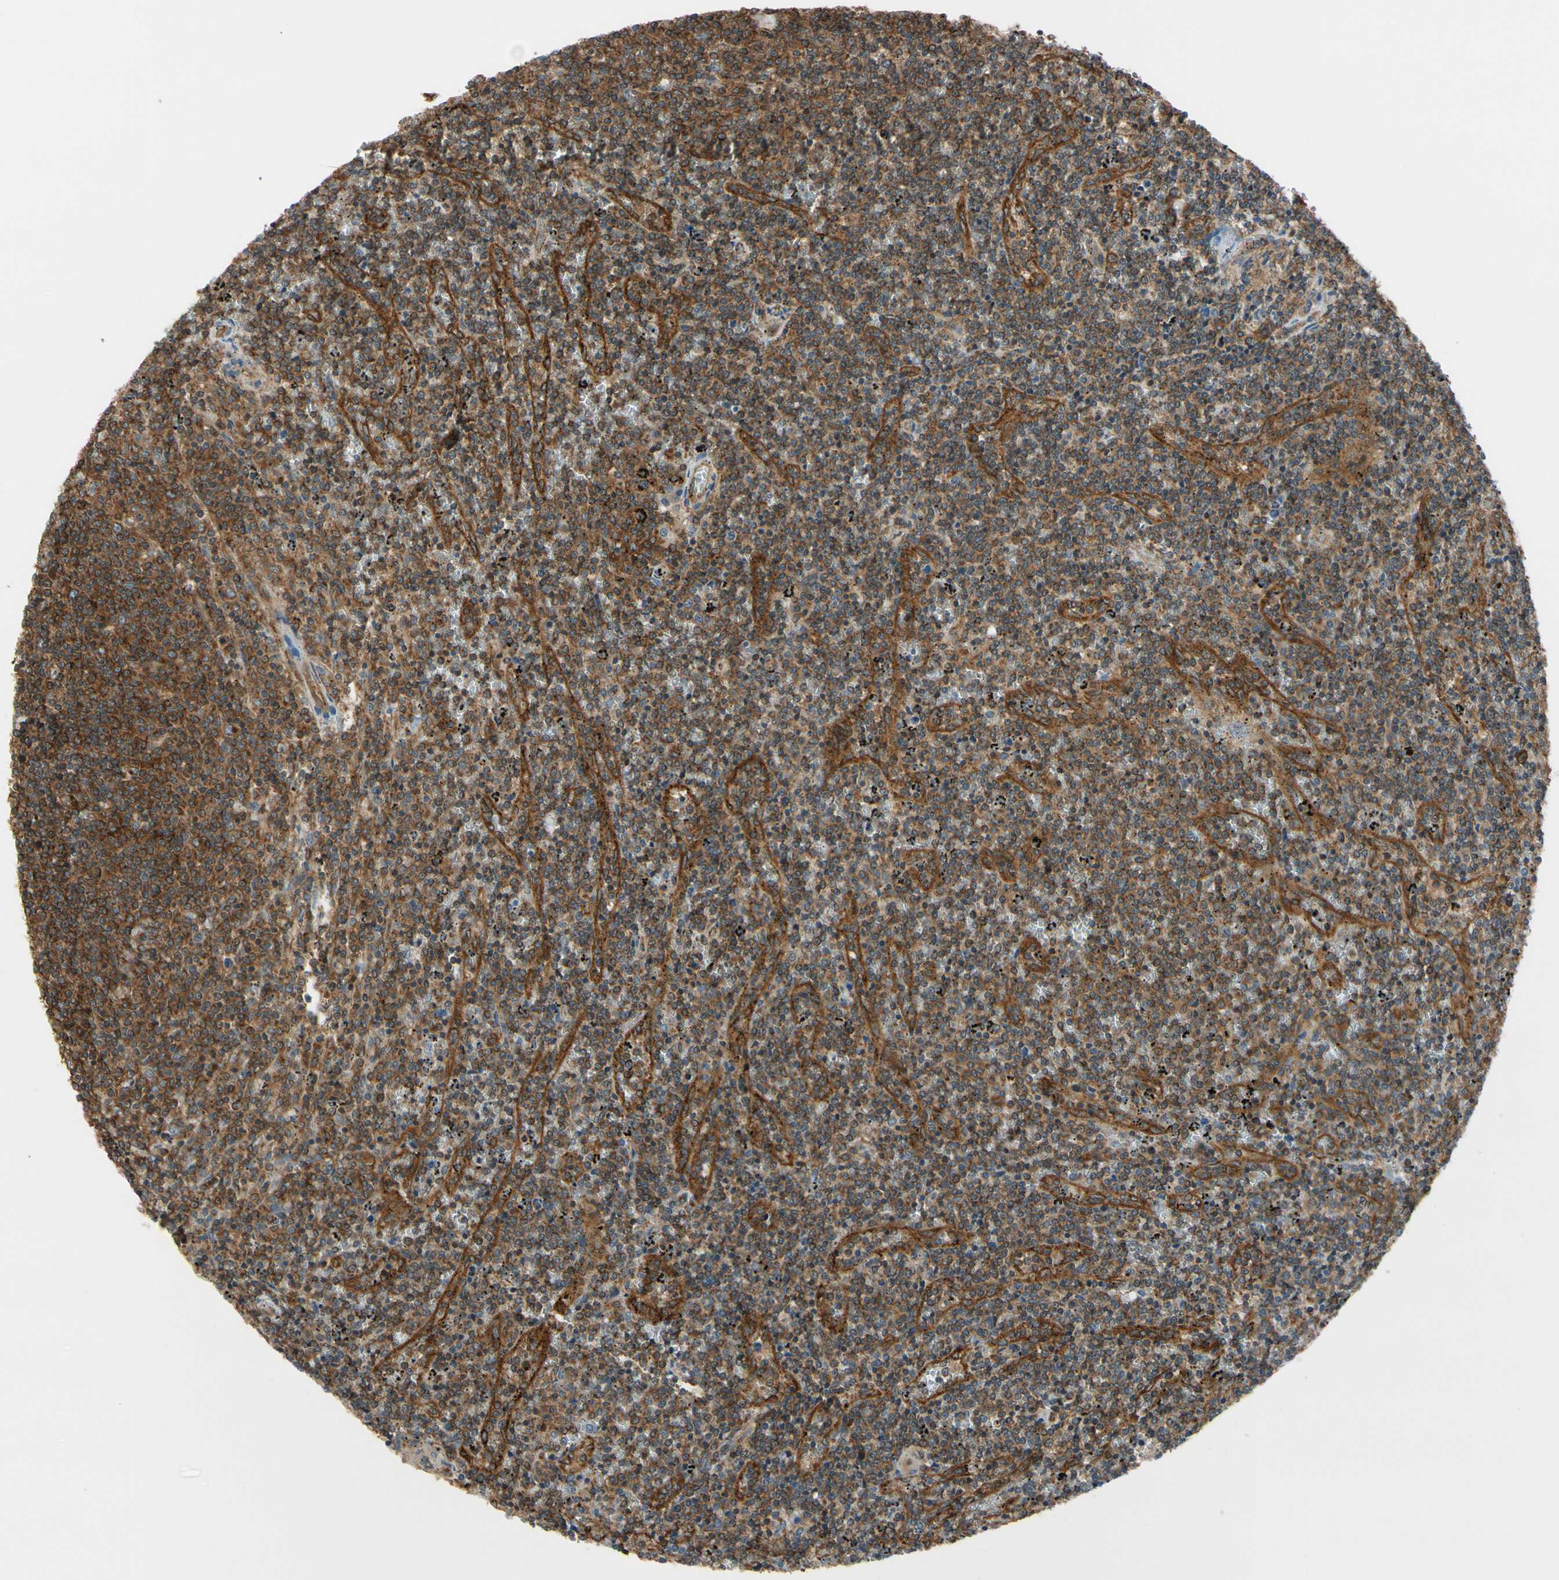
{"staining": {"intensity": "moderate", "quantity": "25%-75%", "location": "cytoplasmic/membranous"}, "tissue": "lymphoma", "cell_type": "Tumor cells", "image_type": "cancer", "snomed": [{"axis": "morphology", "description": "Malignant lymphoma, non-Hodgkin's type, Low grade"}, {"axis": "topography", "description": "Spleen"}], "caption": "Protein staining of lymphoma tissue exhibits moderate cytoplasmic/membranous positivity in approximately 25%-75% of tumor cells. (brown staining indicates protein expression, while blue staining denotes nuclei).", "gene": "EPS15", "patient": {"sex": "female", "age": 50}}